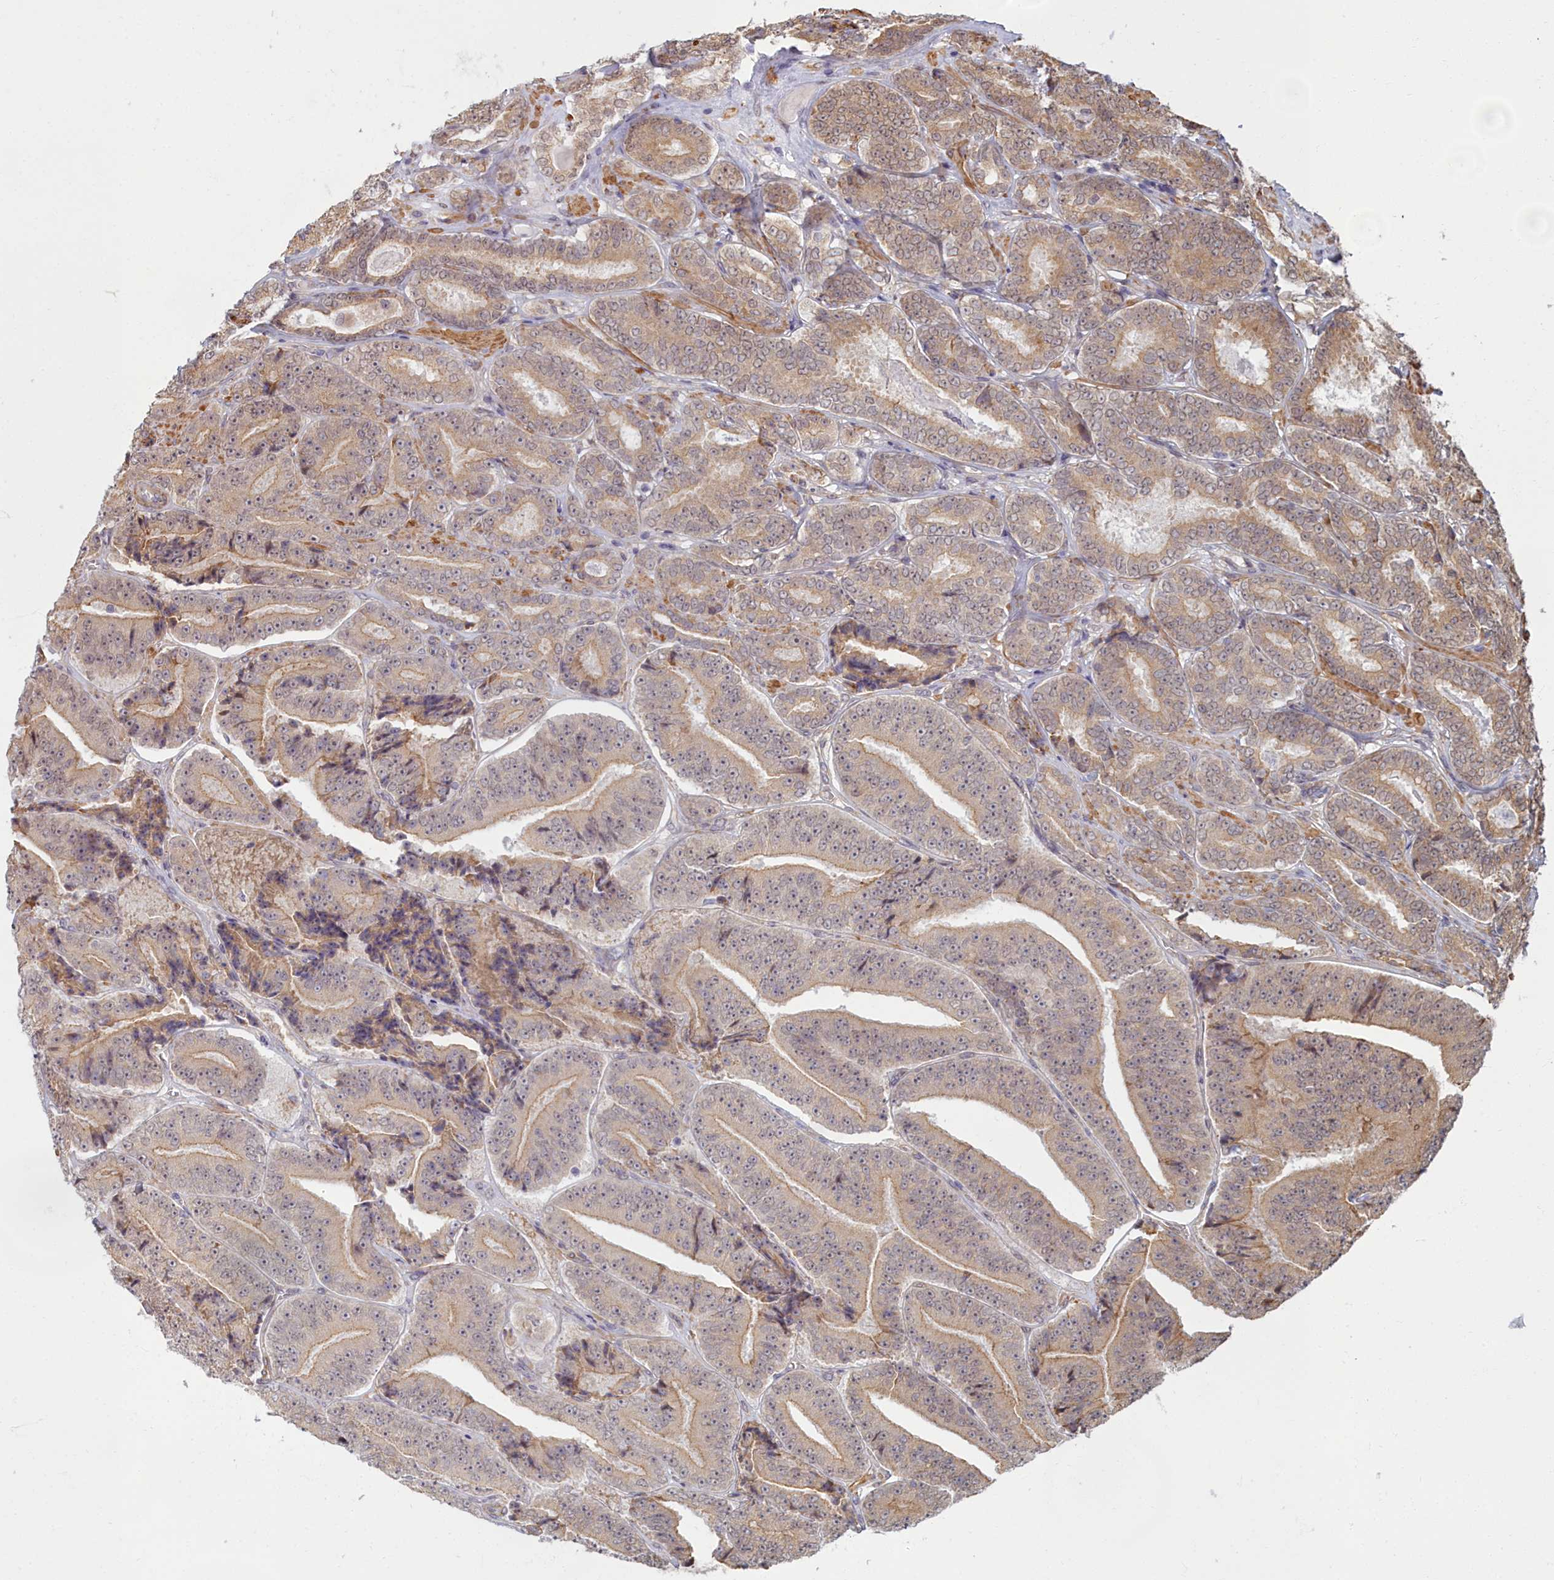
{"staining": {"intensity": "weak", "quantity": "25%-75%", "location": "cytoplasmic/membranous"}, "tissue": "prostate cancer", "cell_type": "Tumor cells", "image_type": "cancer", "snomed": [{"axis": "morphology", "description": "Adenocarcinoma, High grade"}, {"axis": "topography", "description": "Prostate"}], "caption": "IHC (DAB (3,3'-diaminobenzidine)) staining of prostate high-grade adenocarcinoma reveals weak cytoplasmic/membranous protein staining in approximately 25%-75% of tumor cells.", "gene": "MAK16", "patient": {"sex": "male", "age": 72}}